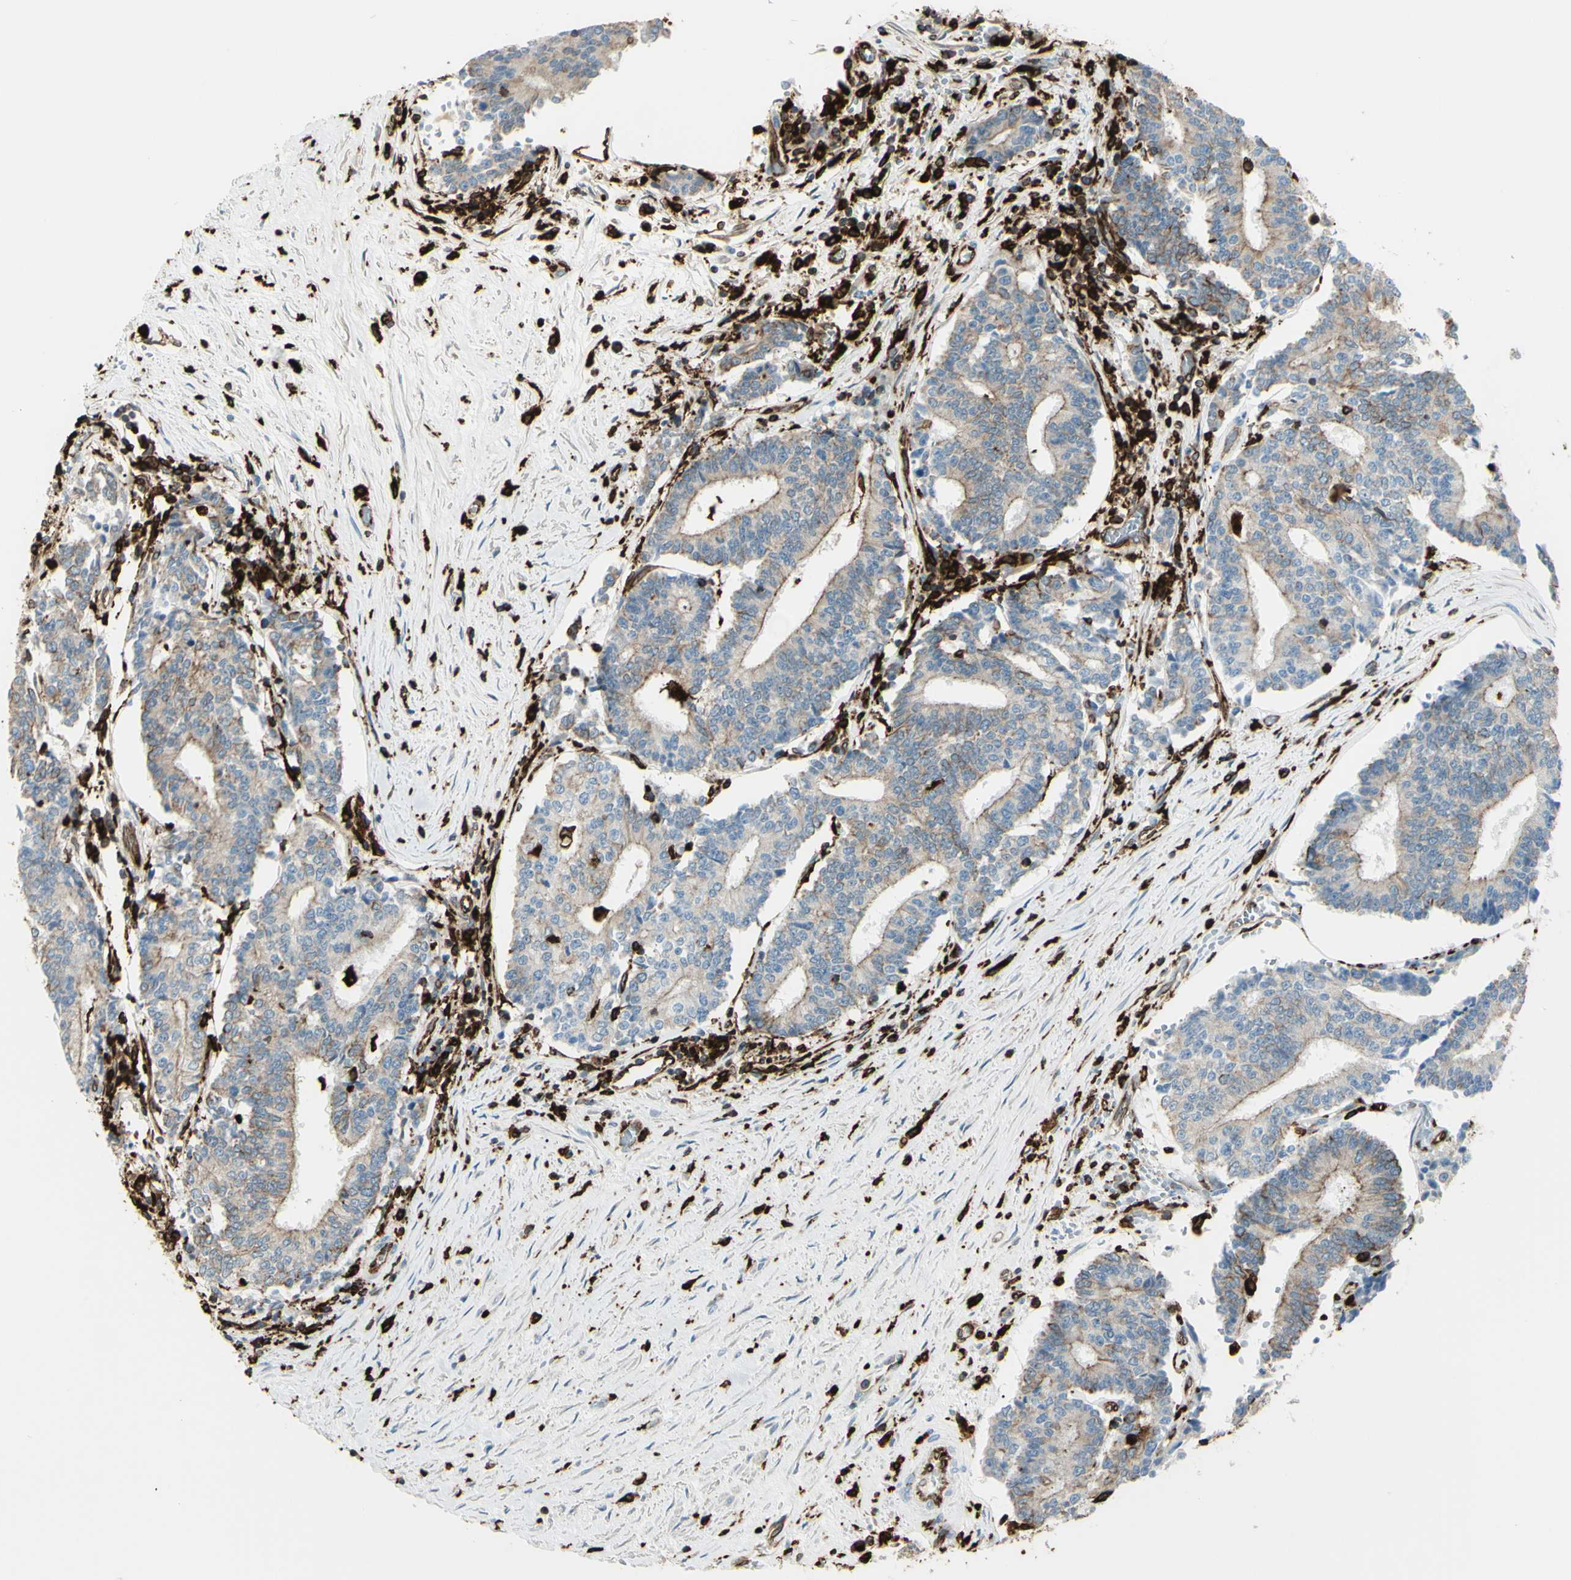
{"staining": {"intensity": "weak", "quantity": ">75%", "location": "cytoplasmic/membranous"}, "tissue": "prostate cancer", "cell_type": "Tumor cells", "image_type": "cancer", "snomed": [{"axis": "morphology", "description": "Normal tissue, NOS"}, {"axis": "morphology", "description": "Adenocarcinoma, High grade"}, {"axis": "topography", "description": "Prostate"}, {"axis": "topography", "description": "Seminal veicle"}], "caption": "Protein expression analysis of human prostate cancer (high-grade adenocarcinoma) reveals weak cytoplasmic/membranous staining in about >75% of tumor cells. (Brightfield microscopy of DAB IHC at high magnification).", "gene": "CD74", "patient": {"sex": "male", "age": 55}}